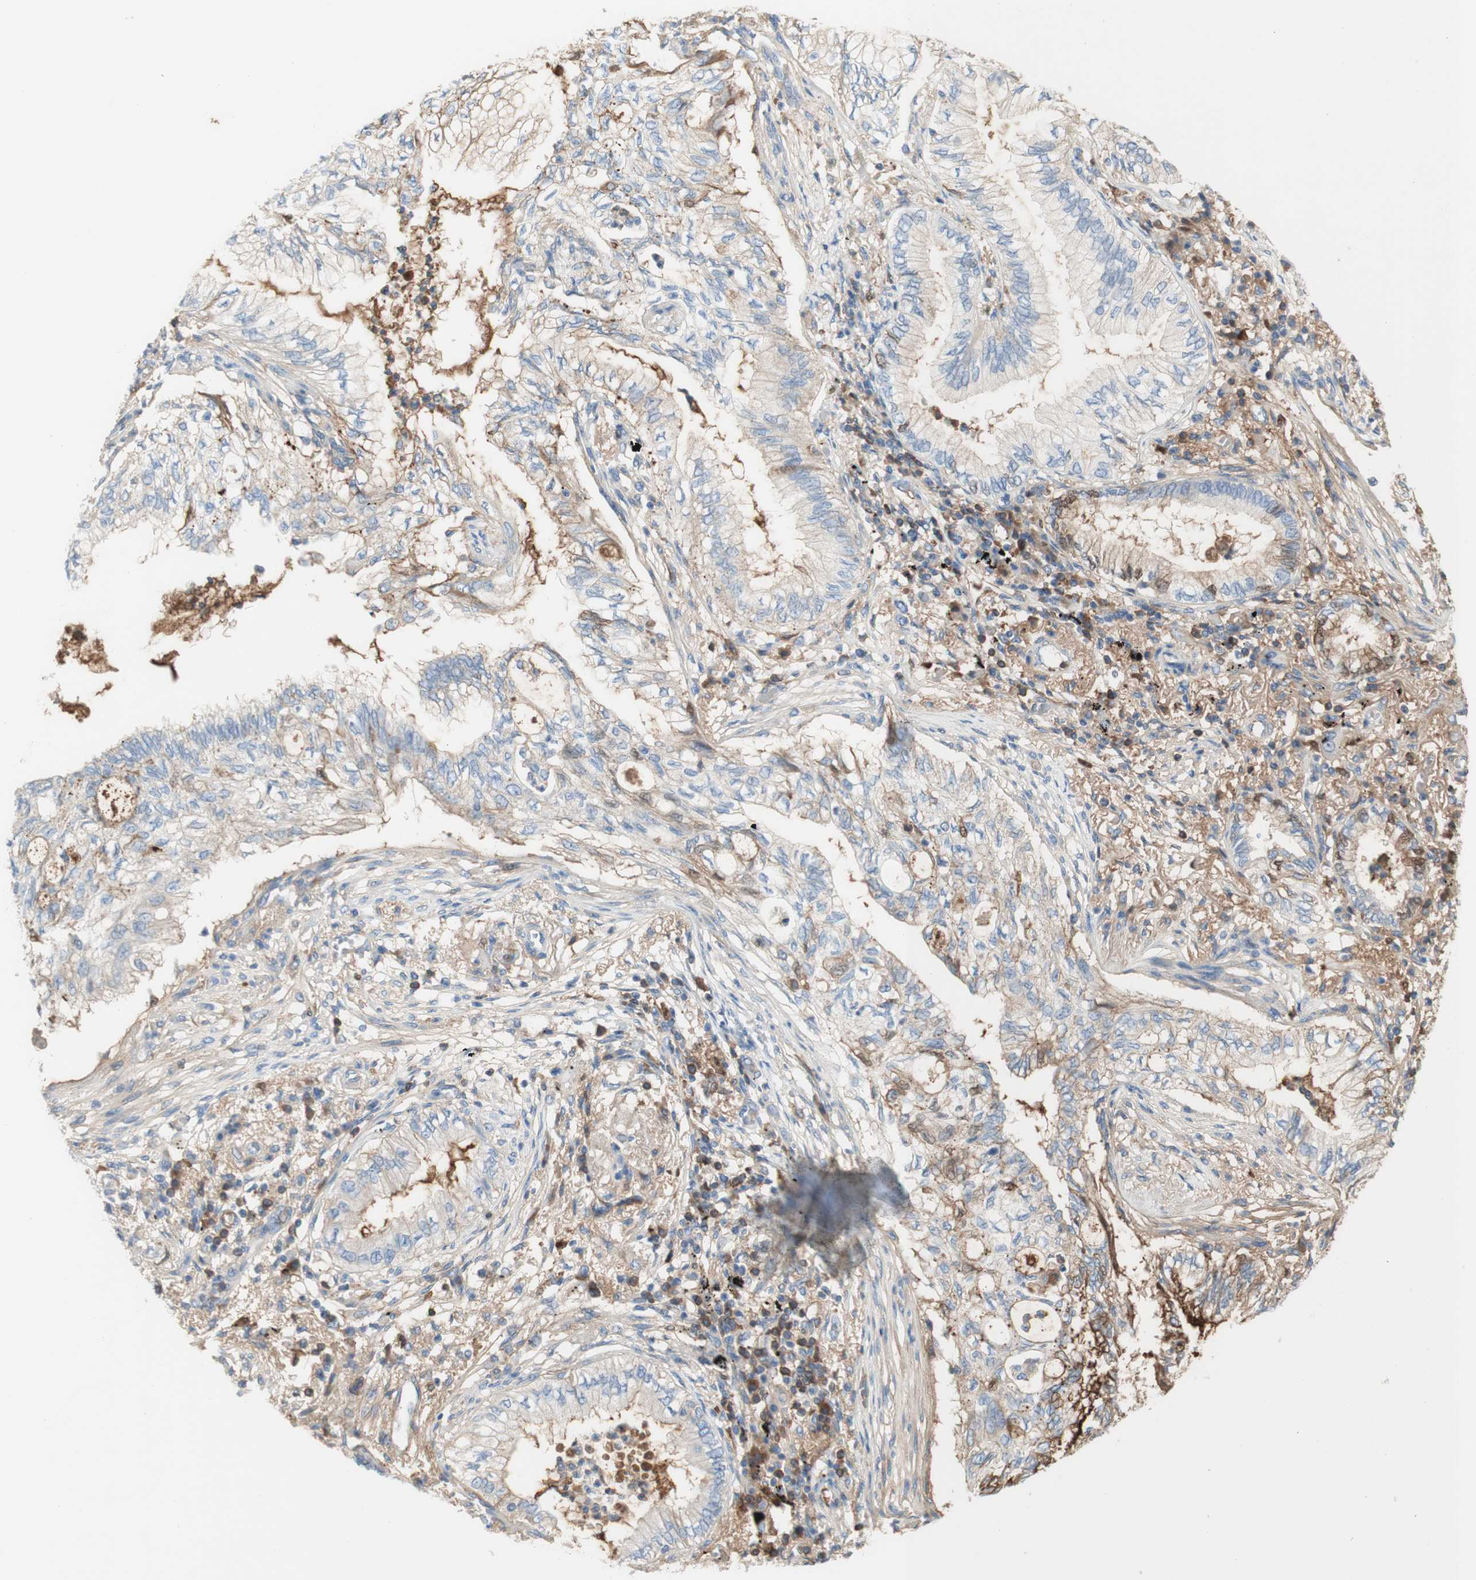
{"staining": {"intensity": "weak", "quantity": ">75%", "location": "cytoplasmic/membranous"}, "tissue": "lung cancer", "cell_type": "Tumor cells", "image_type": "cancer", "snomed": [{"axis": "morphology", "description": "Normal tissue, NOS"}, {"axis": "morphology", "description": "Adenocarcinoma, NOS"}, {"axis": "topography", "description": "Bronchus"}, {"axis": "topography", "description": "Lung"}], "caption": "Immunohistochemistry (IHC) image of neoplastic tissue: adenocarcinoma (lung) stained using IHC demonstrates low levels of weak protein expression localized specifically in the cytoplasmic/membranous of tumor cells, appearing as a cytoplasmic/membranous brown color.", "gene": "KNG1", "patient": {"sex": "female", "age": 70}}